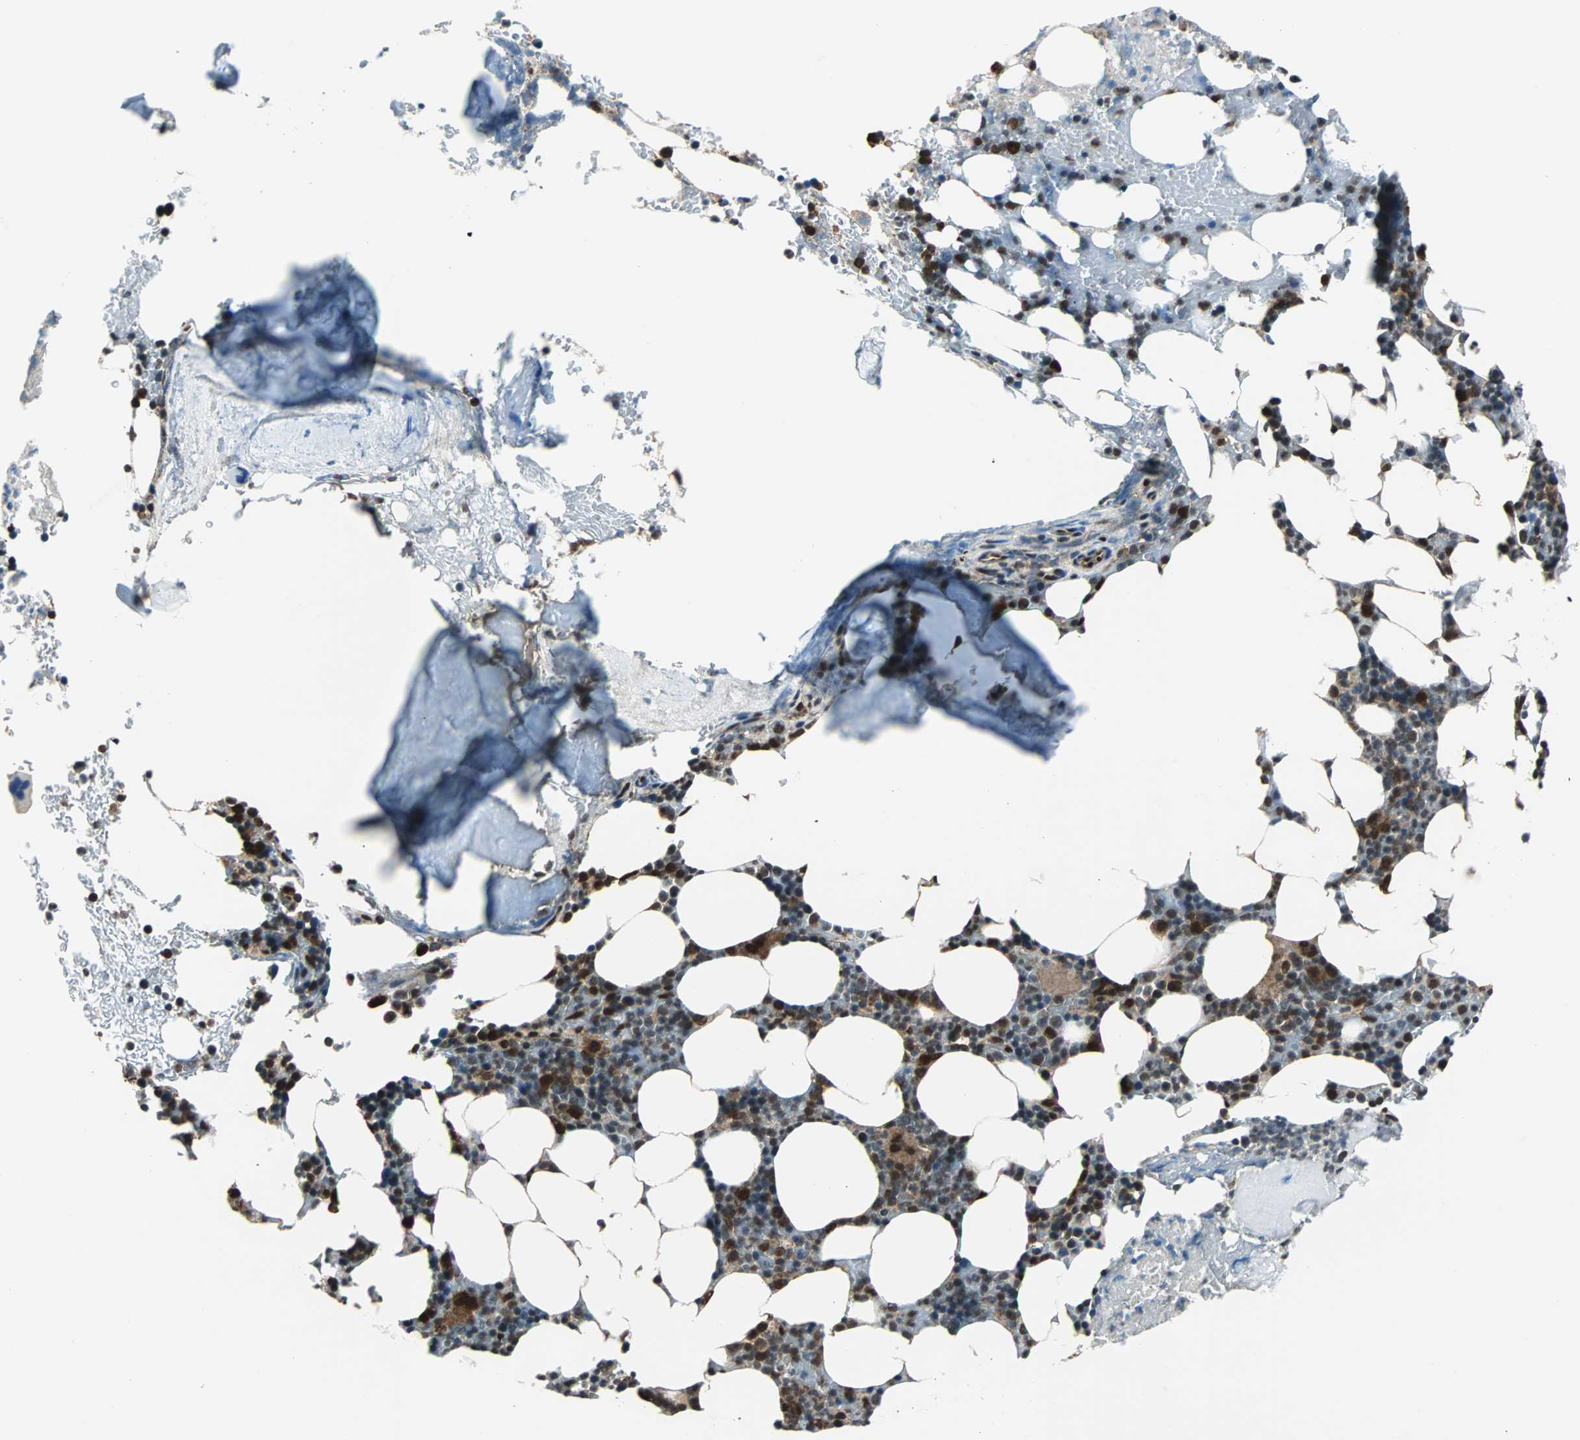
{"staining": {"intensity": "strong", "quantity": "25%-75%", "location": "nuclear"}, "tissue": "bone marrow", "cell_type": "Hematopoietic cells", "image_type": "normal", "snomed": [{"axis": "morphology", "description": "Normal tissue, NOS"}, {"axis": "topography", "description": "Bone marrow"}], "caption": "Immunohistochemical staining of normal bone marrow exhibits high levels of strong nuclear expression in approximately 25%-75% of hematopoietic cells.", "gene": "VCP", "patient": {"sex": "female", "age": 73}}